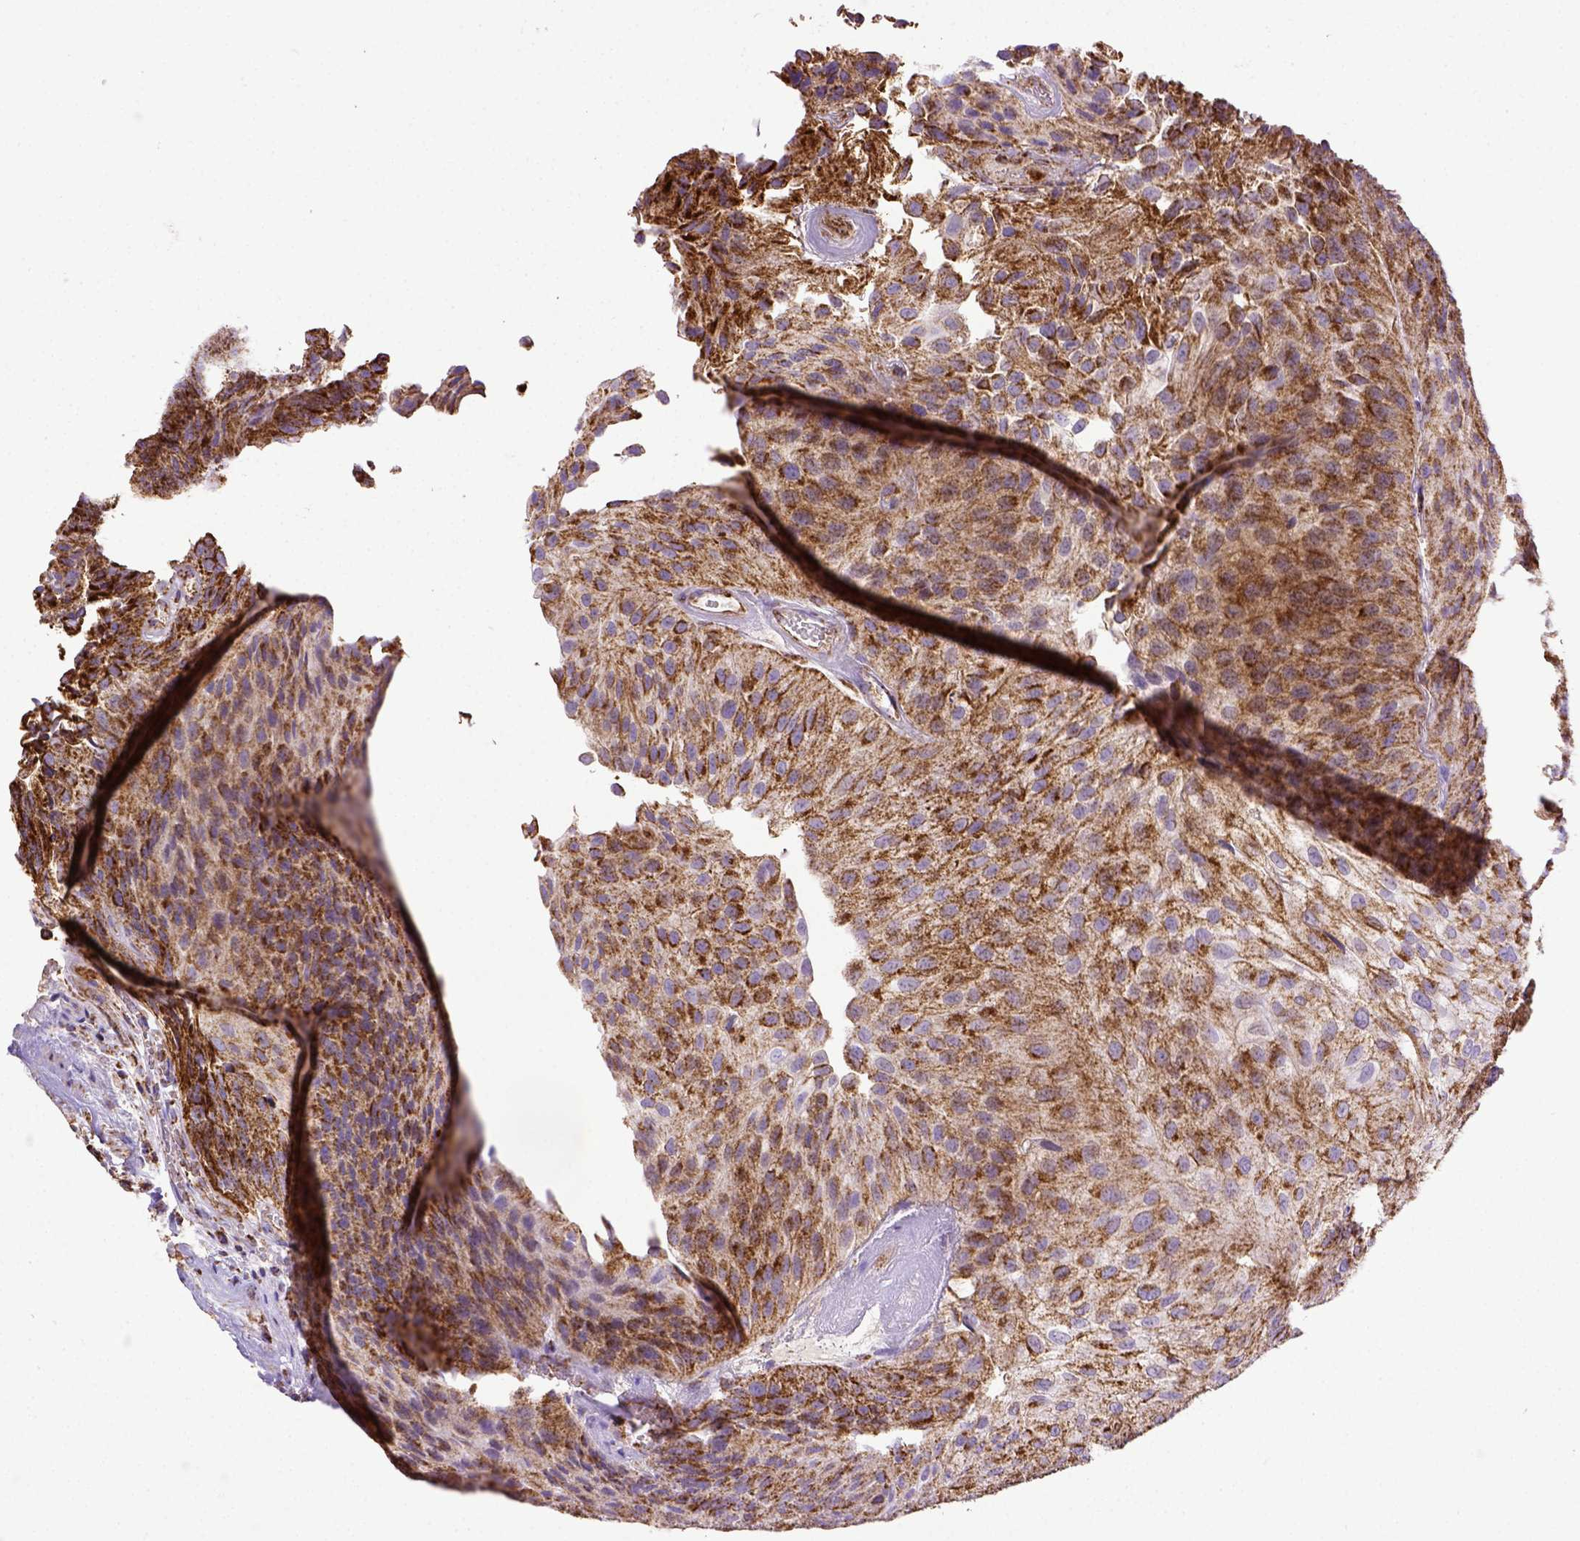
{"staining": {"intensity": "moderate", "quantity": ">75%", "location": "cytoplasmic/membranous"}, "tissue": "urothelial cancer", "cell_type": "Tumor cells", "image_type": "cancer", "snomed": [{"axis": "morphology", "description": "Urothelial carcinoma, NOS"}, {"axis": "topography", "description": "Urinary bladder"}], "caption": "Urothelial cancer stained for a protein (brown) shows moderate cytoplasmic/membranous positive staining in about >75% of tumor cells.", "gene": "MT-CO1", "patient": {"sex": "male", "age": 87}}